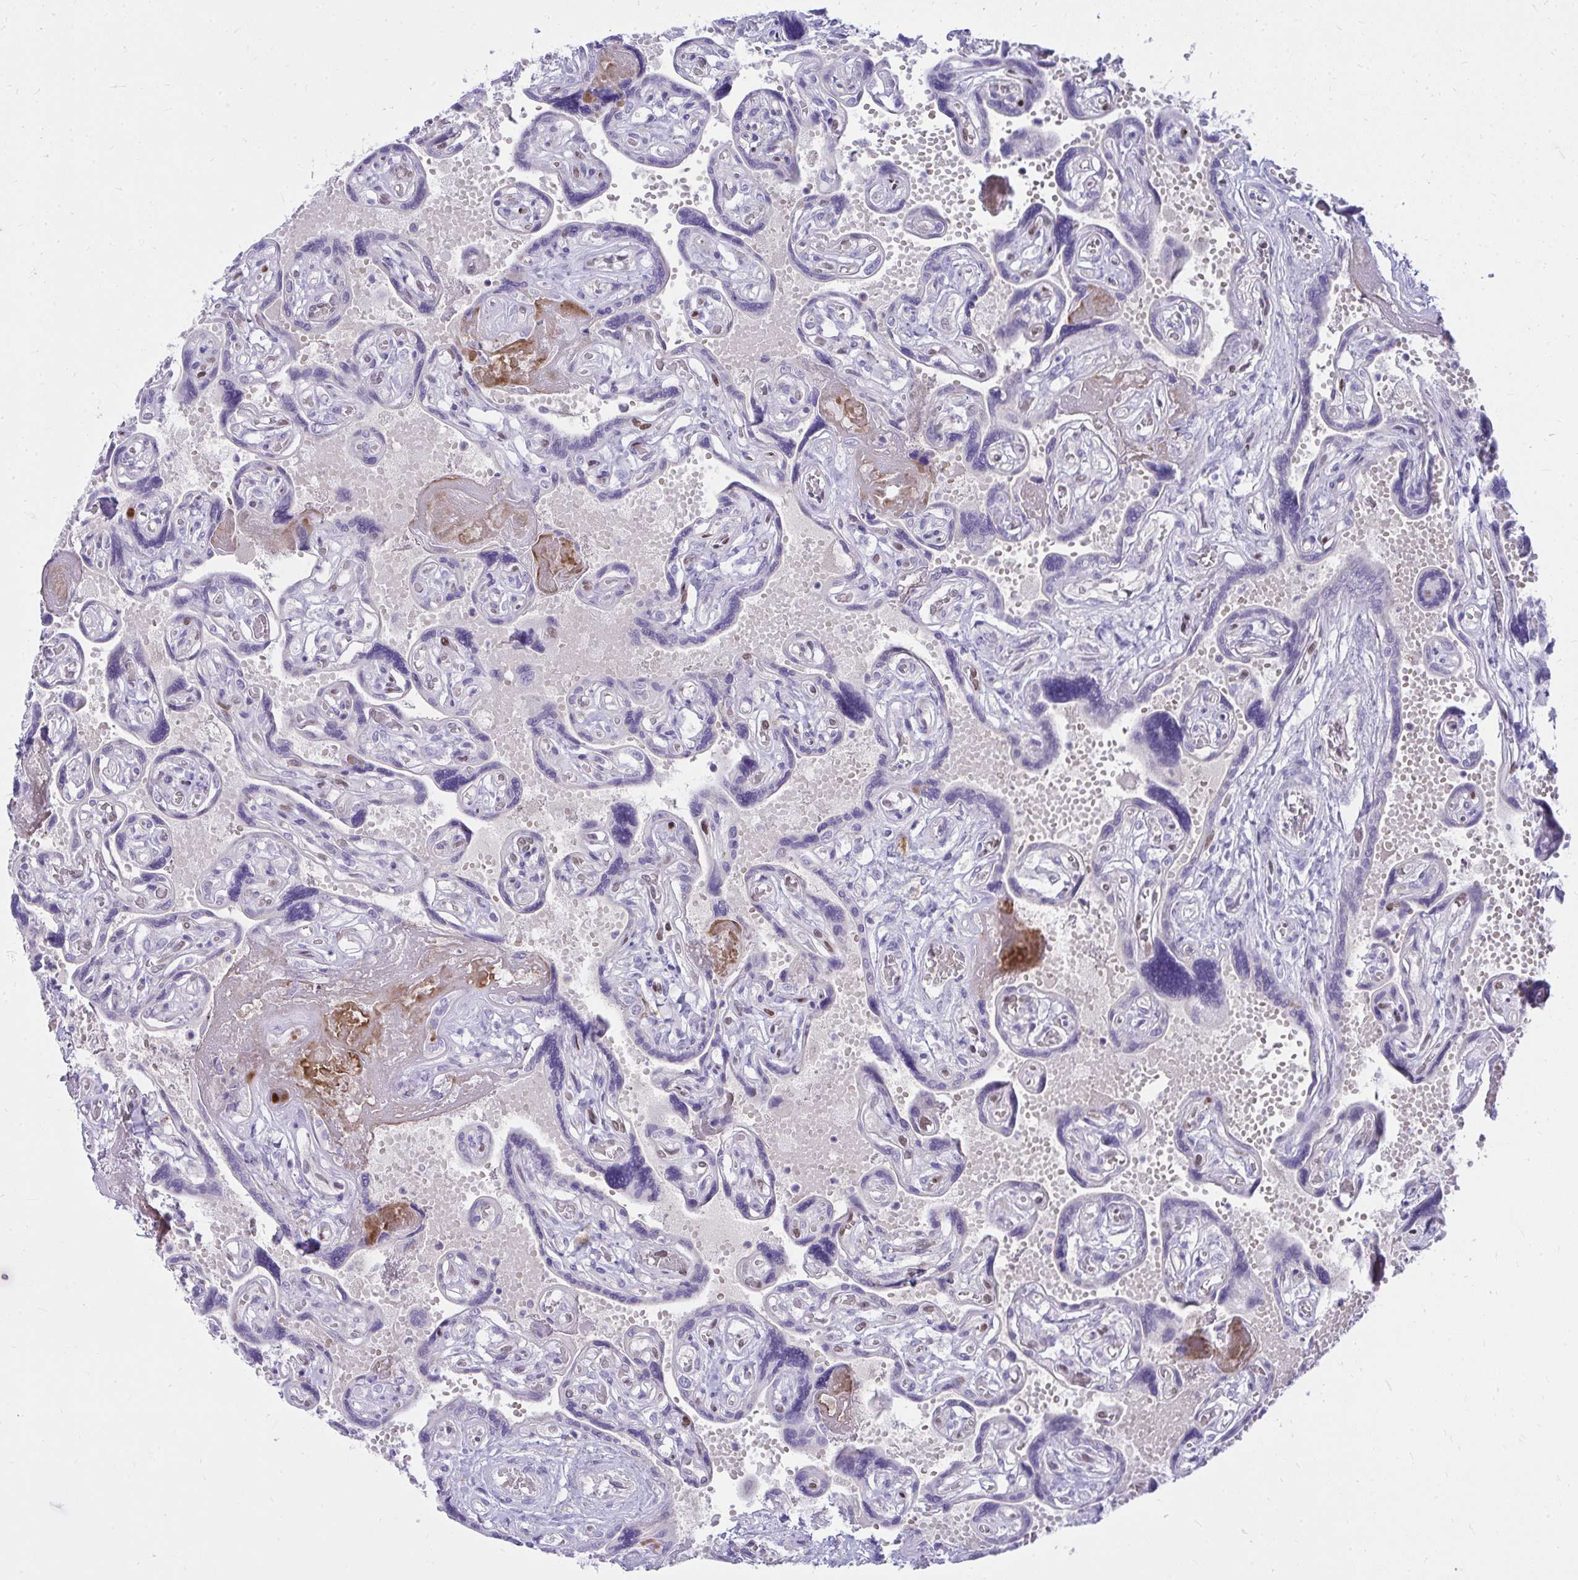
{"staining": {"intensity": "negative", "quantity": "none", "location": "none"}, "tissue": "placenta", "cell_type": "Trophoblastic cells", "image_type": "normal", "snomed": [{"axis": "morphology", "description": "Normal tissue, NOS"}, {"axis": "topography", "description": "Placenta"}], "caption": "This is a image of immunohistochemistry (IHC) staining of benign placenta, which shows no expression in trophoblastic cells.", "gene": "LRRC36", "patient": {"sex": "female", "age": 32}}